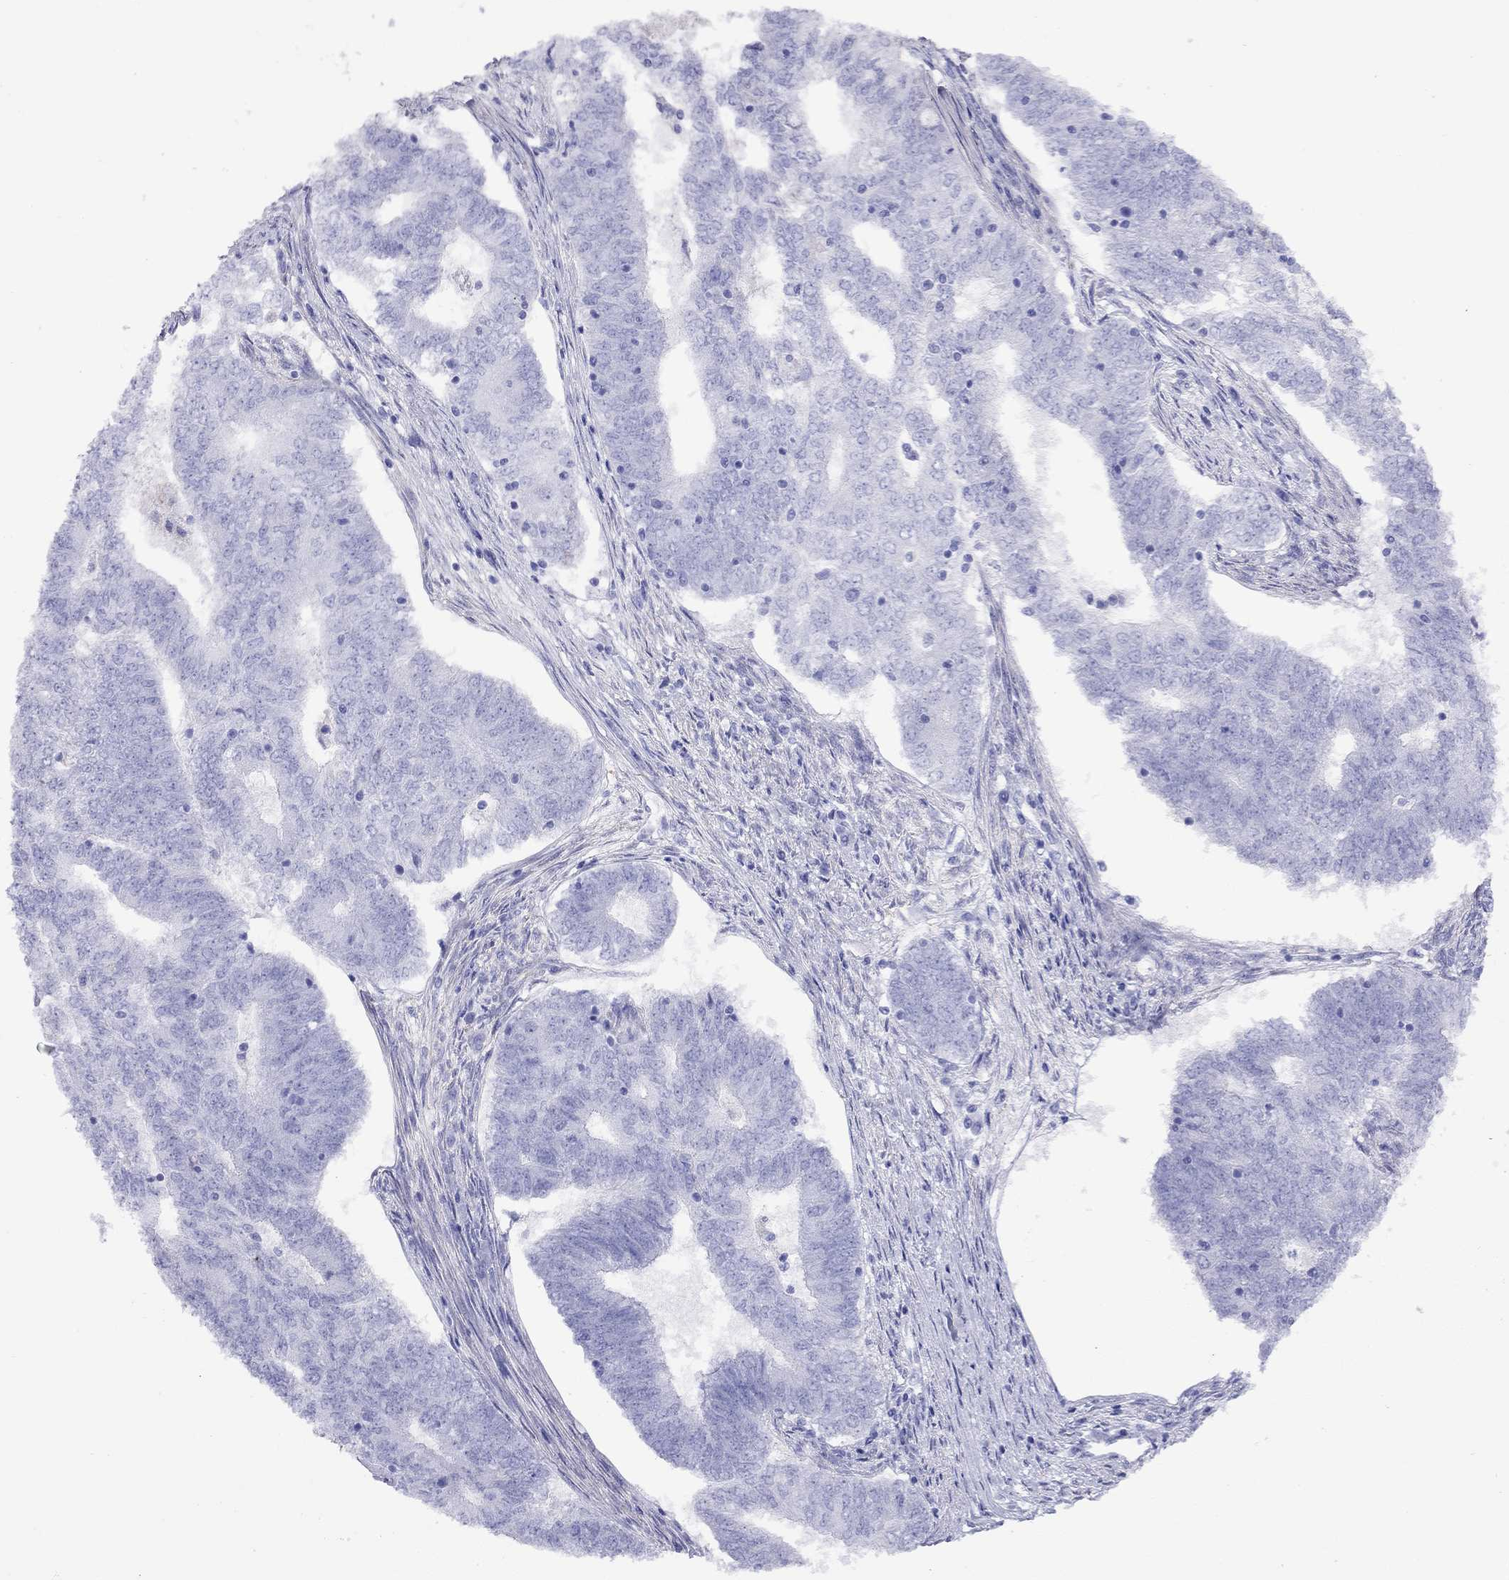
{"staining": {"intensity": "negative", "quantity": "none", "location": "none"}, "tissue": "endometrial cancer", "cell_type": "Tumor cells", "image_type": "cancer", "snomed": [{"axis": "morphology", "description": "Adenocarcinoma, NOS"}, {"axis": "topography", "description": "Endometrium"}], "caption": "IHC photomicrograph of endometrial cancer stained for a protein (brown), which reveals no expression in tumor cells. The staining is performed using DAB (3,3'-diaminobenzidine) brown chromogen with nuclei counter-stained in using hematoxylin.", "gene": "SLC30A8", "patient": {"sex": "female", "age": 62}}